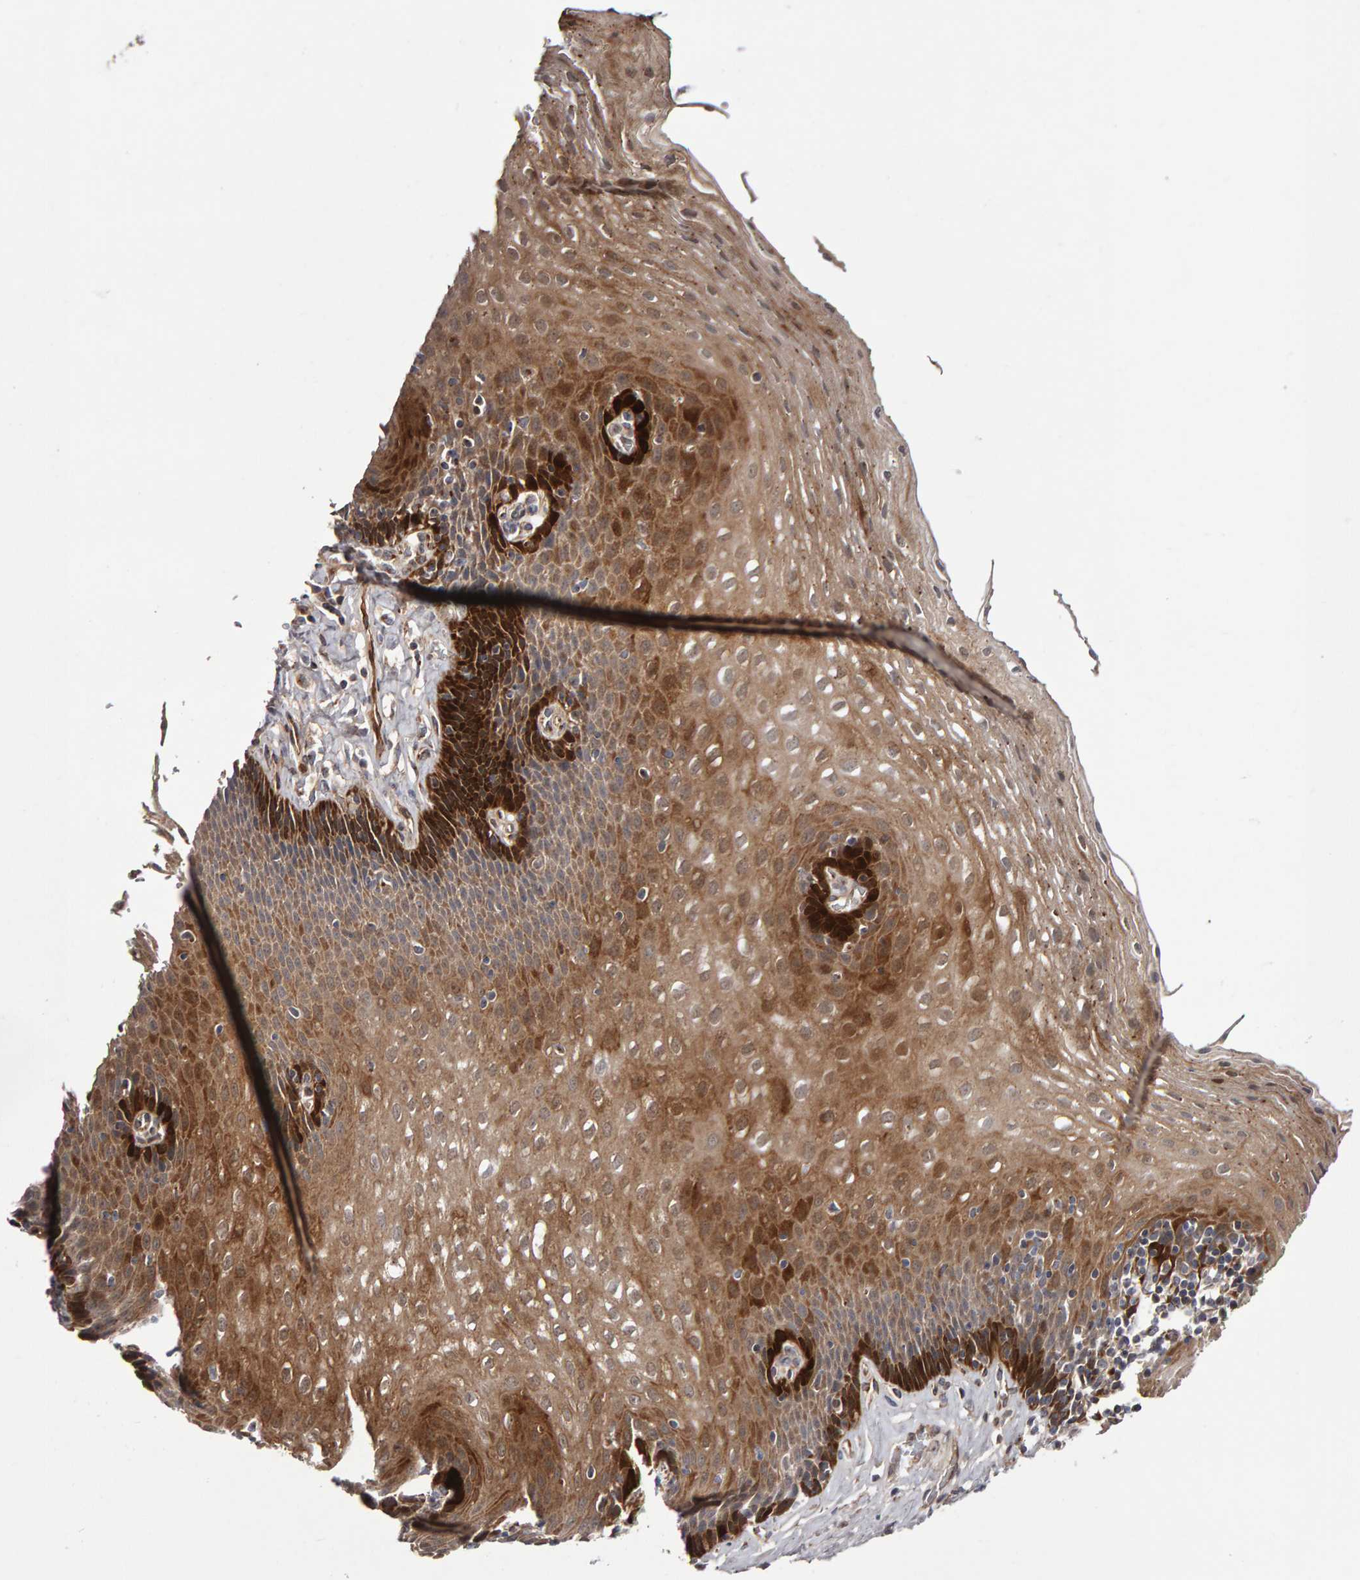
{"staining": {"intensity": "moderate", "quantity": "25%-75%", "location": "cytoplasmic/membranous"}, "tissue": "esophagus", "cell_type": "Squamous epithelial cells", "image_type": "normal", "snomed": [{"axis": "morphology", "description": "Normal tissue, NOS"}, {"axis": "topography", "description": "Esophagus"}], "caption": "Immunohistochemistry histopathology image of normal human esophagus stained for a protein (brown), which demonstrates medium levels of moderate cytoplasmic/membranous positivity in approximately 25%-75% of squamous epithelial cells.", "gene": "CANT1", "patient": {"sex": "female", "age": 66}}